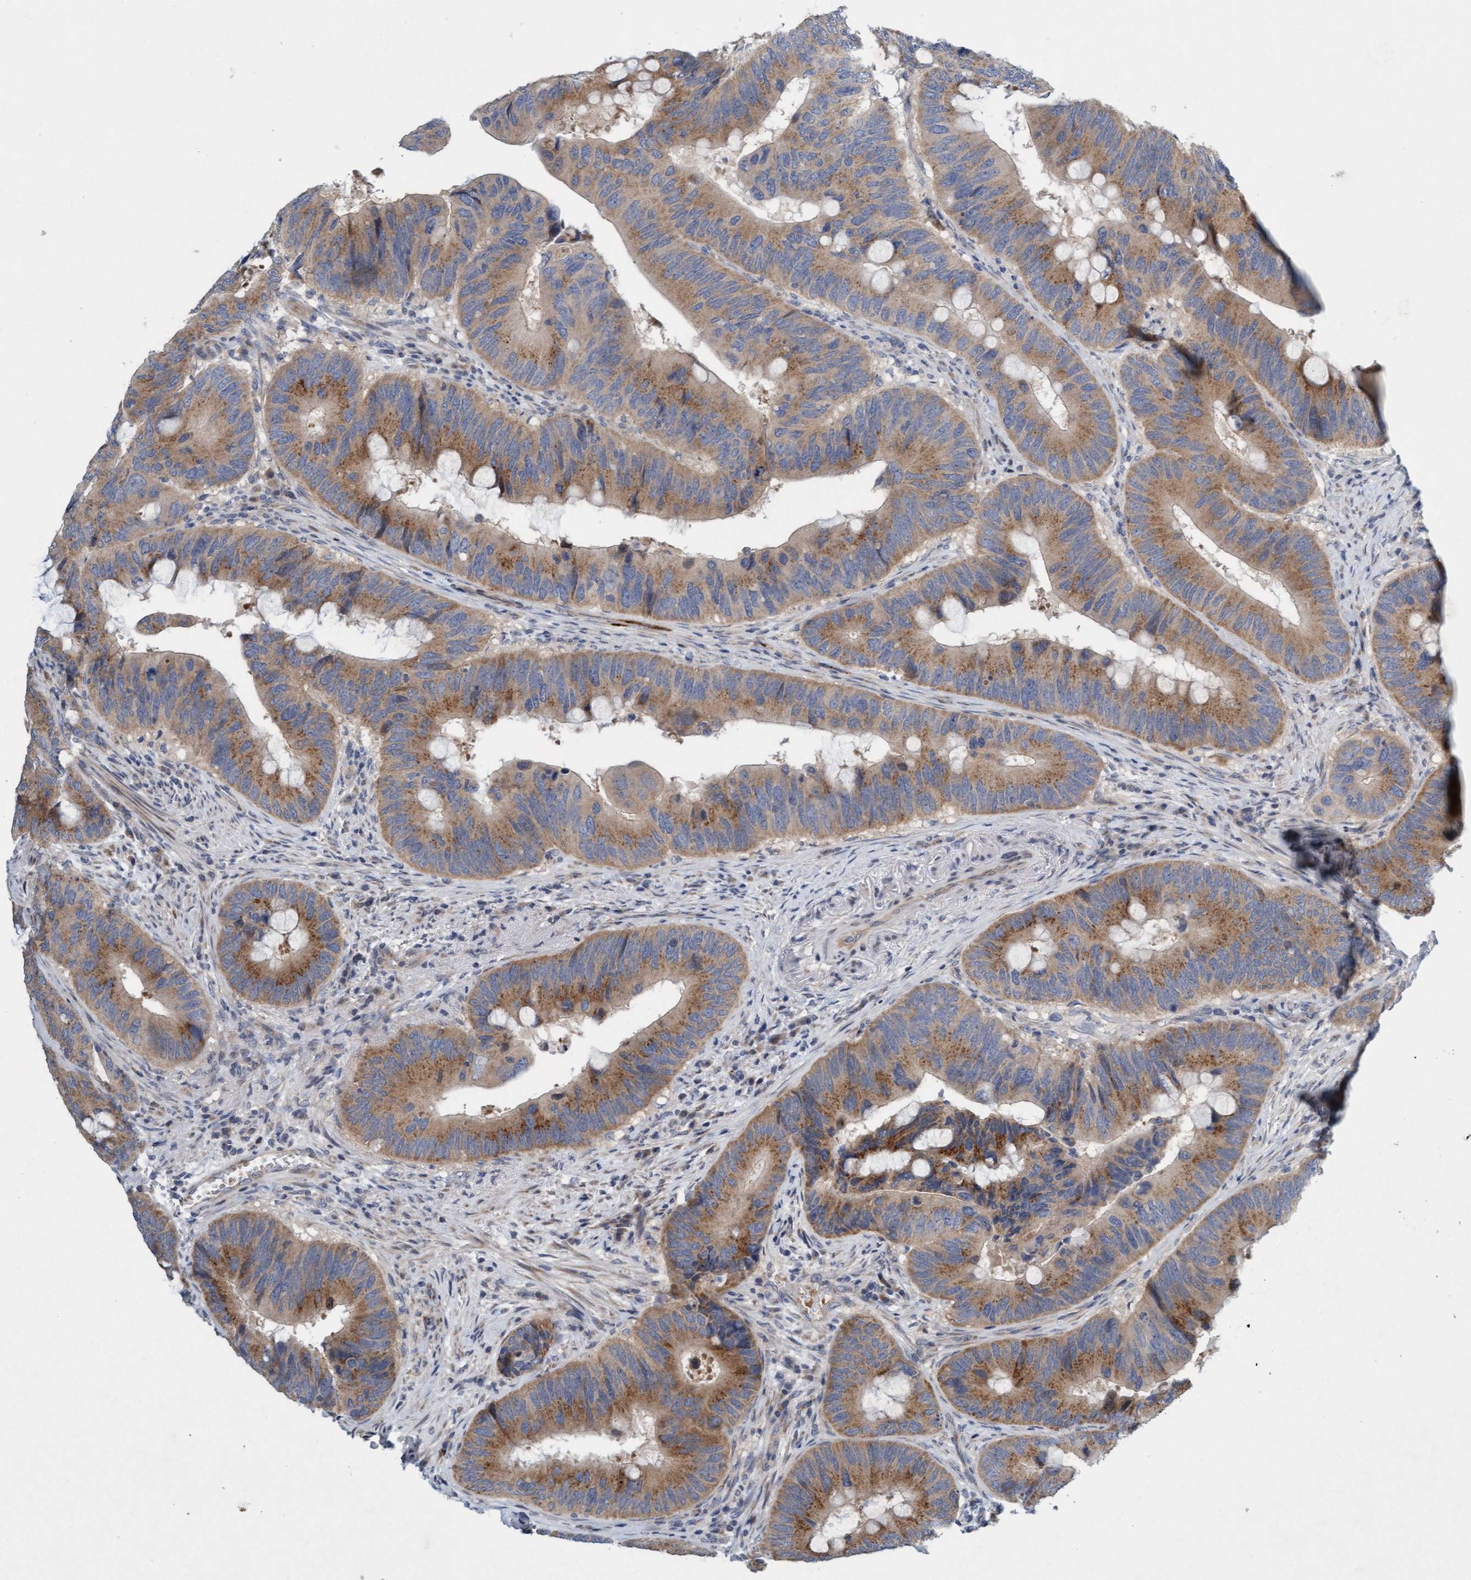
{"staining": {"intensity": "moderate", "quantity": ">75%", "location": "cytoplasmic/membranous"}, "tissue": "colorectal cancer", "cell_type": "Tumor cells", "image_type": "cancer", "snomed": [{"axis": "morphology", "description": "Adenocarcinoma, NOS"}, {"axis": "topography", "description": "Colon"}], "caption": "A brown stain shows moderate cytoplasmic/membranous expression of a protein in colorectal cancer tumor cells.", "gene": "DDHD2", "patient": {"sex": "male", "age": 71}}